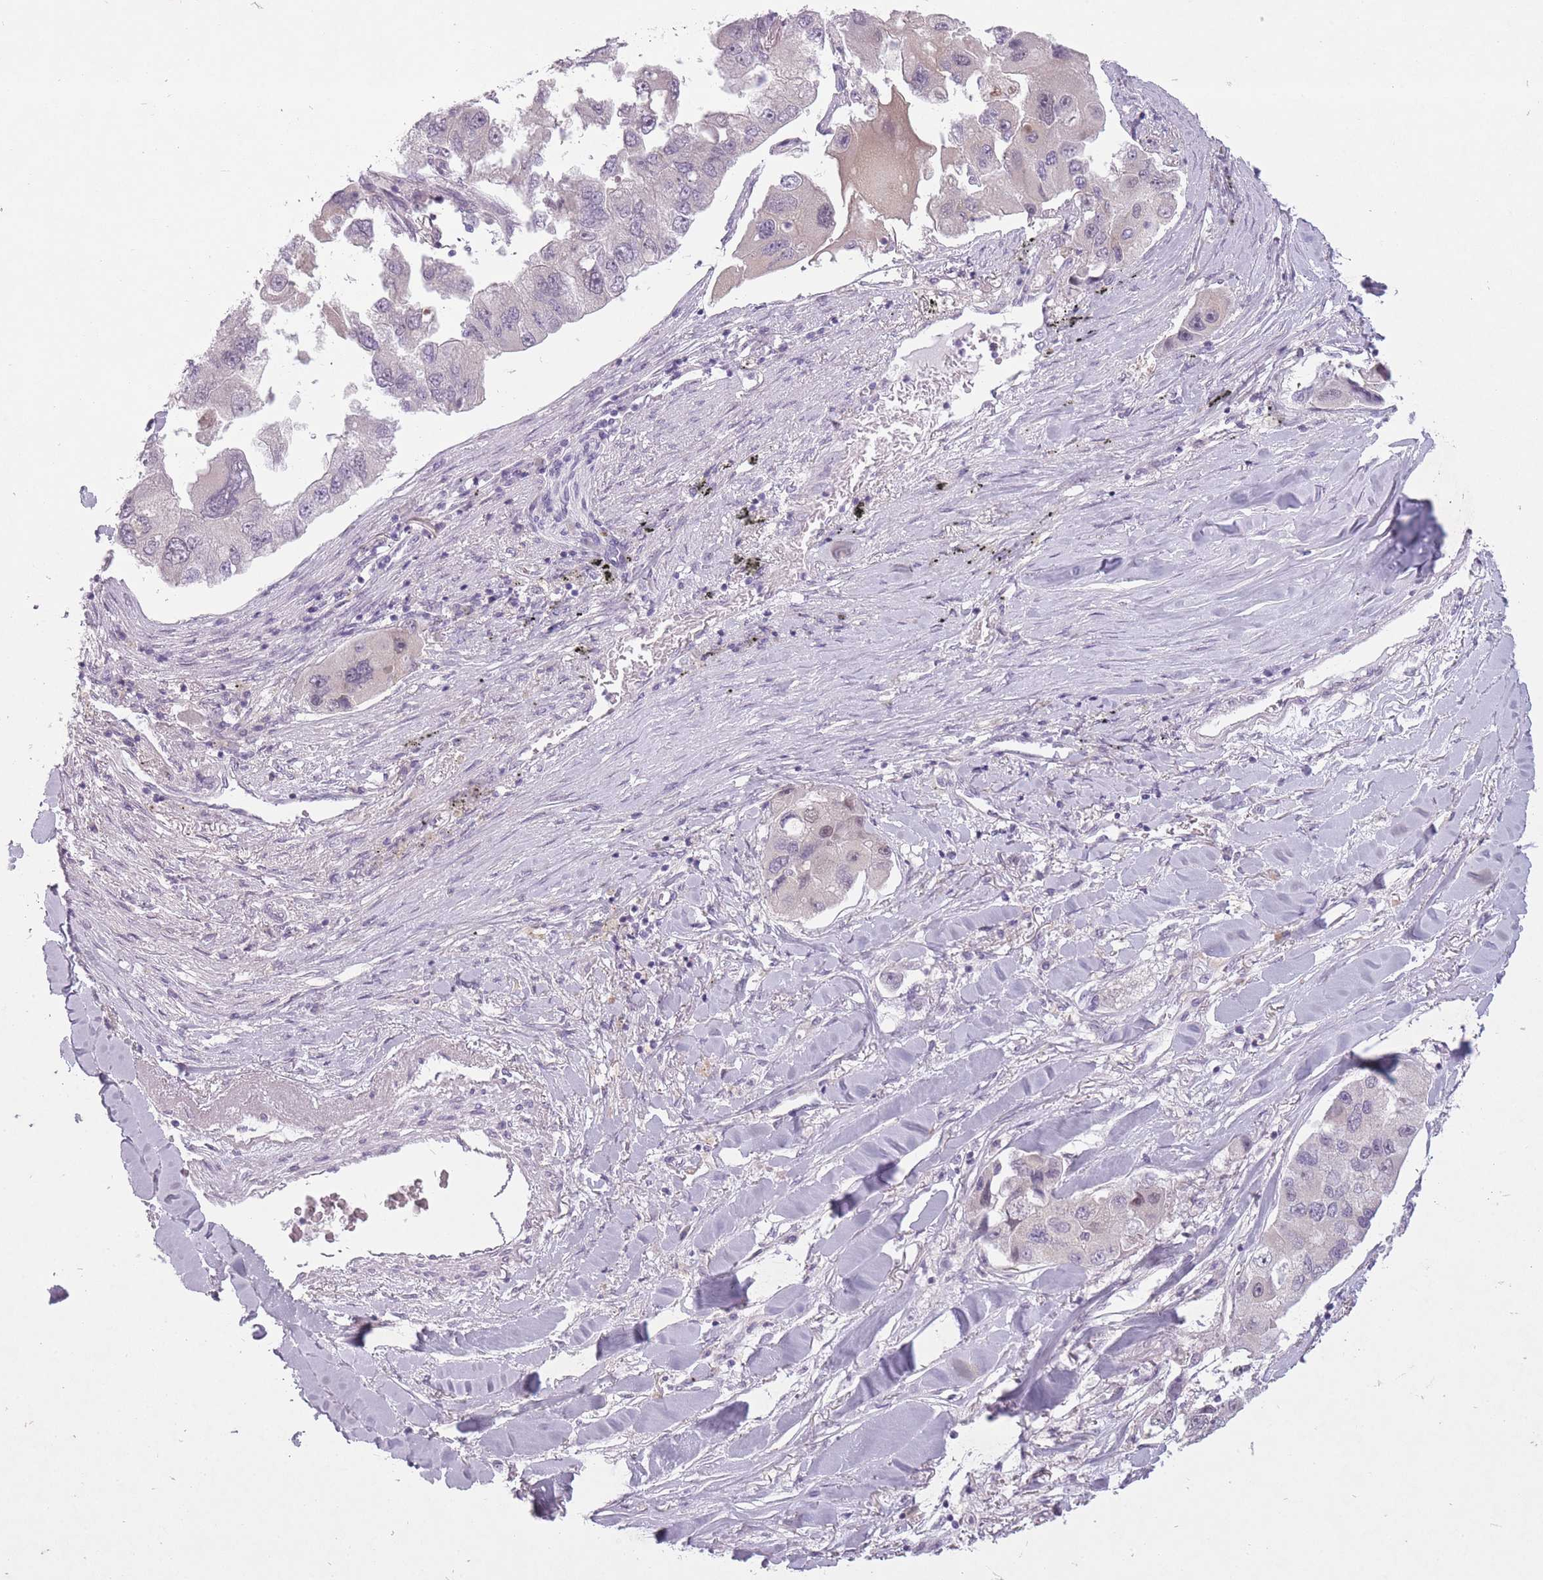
{"staining": {"intensity": "negative", "quantity": "none", "location": "none"}, "tissue": "lung cancer", "cell_type": "Tumor cells", "image_type": "cancer", "snomed": [{"axis": "morphology", "description": "Adenocarcinoma, NOS"}, {"axis": "topography", "description": "Lung"}], "caption": "Adenocarcinoma (lung) was stained to show a protein in brown. There is no significant expression in tumor cells.", "gene": "FAM43B", "patient": {"sex": "female", "age": 54}}